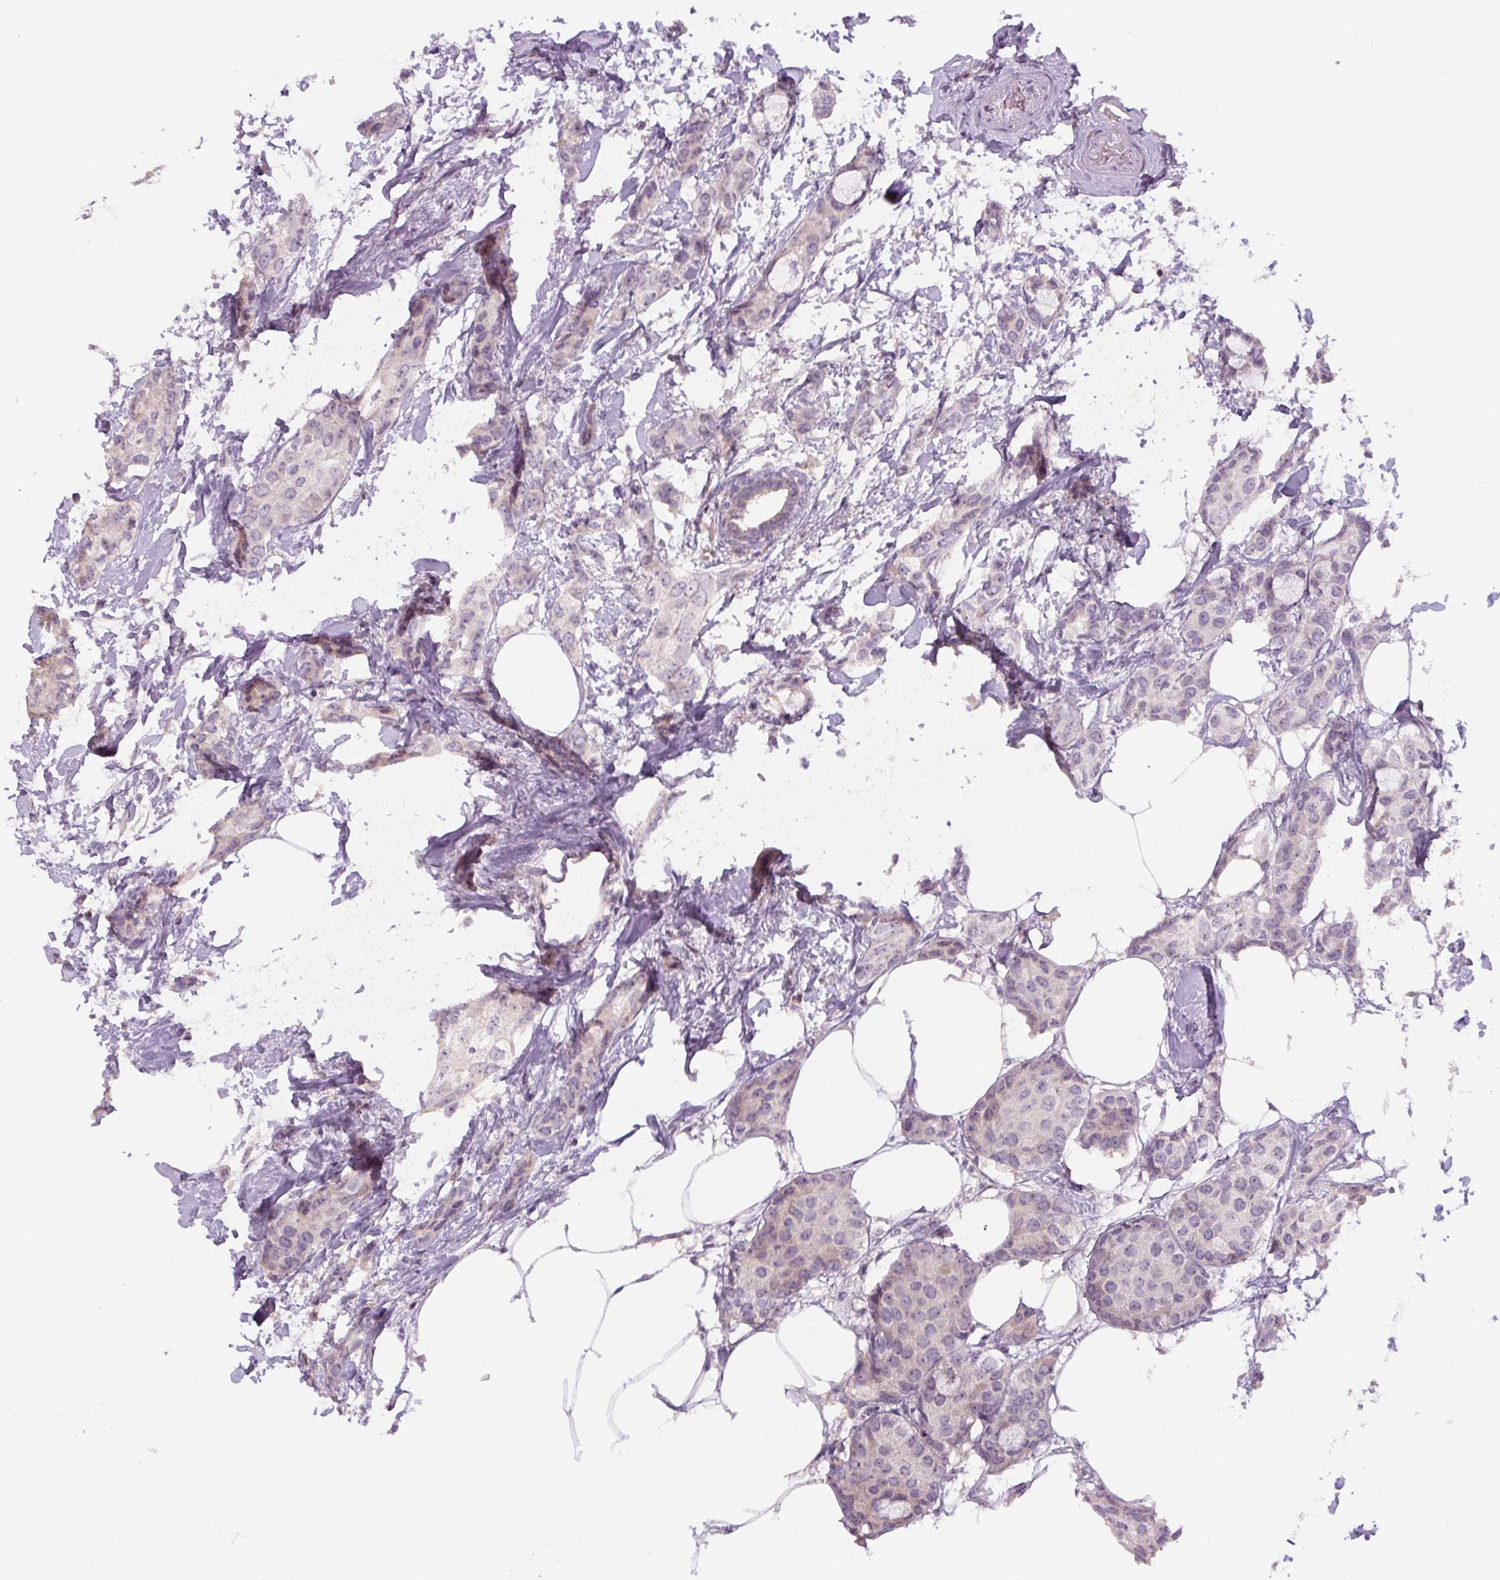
{"staining": {"intensity": "negative", "quantity": "none", "location": "none"}, "tissue": "breast cancer", "cell_type": "Tumor cells", "image_type": "cancer", "snomed": [{"axis": "morphology", "description": "Duct carcinoma"}, {"axis": "topography", "description": "Breast"}], "caption": "High magnification brightfield microscopy of intraductal carcinoma (breast) stained with DAB (3,3'-diaminobenzidine) (brown) and counterstained with hematoxylin (blue): tumor cells show no significant positivity.", "gene": "TMEM151B", "patient": {"sex": "female", "age": 73}}